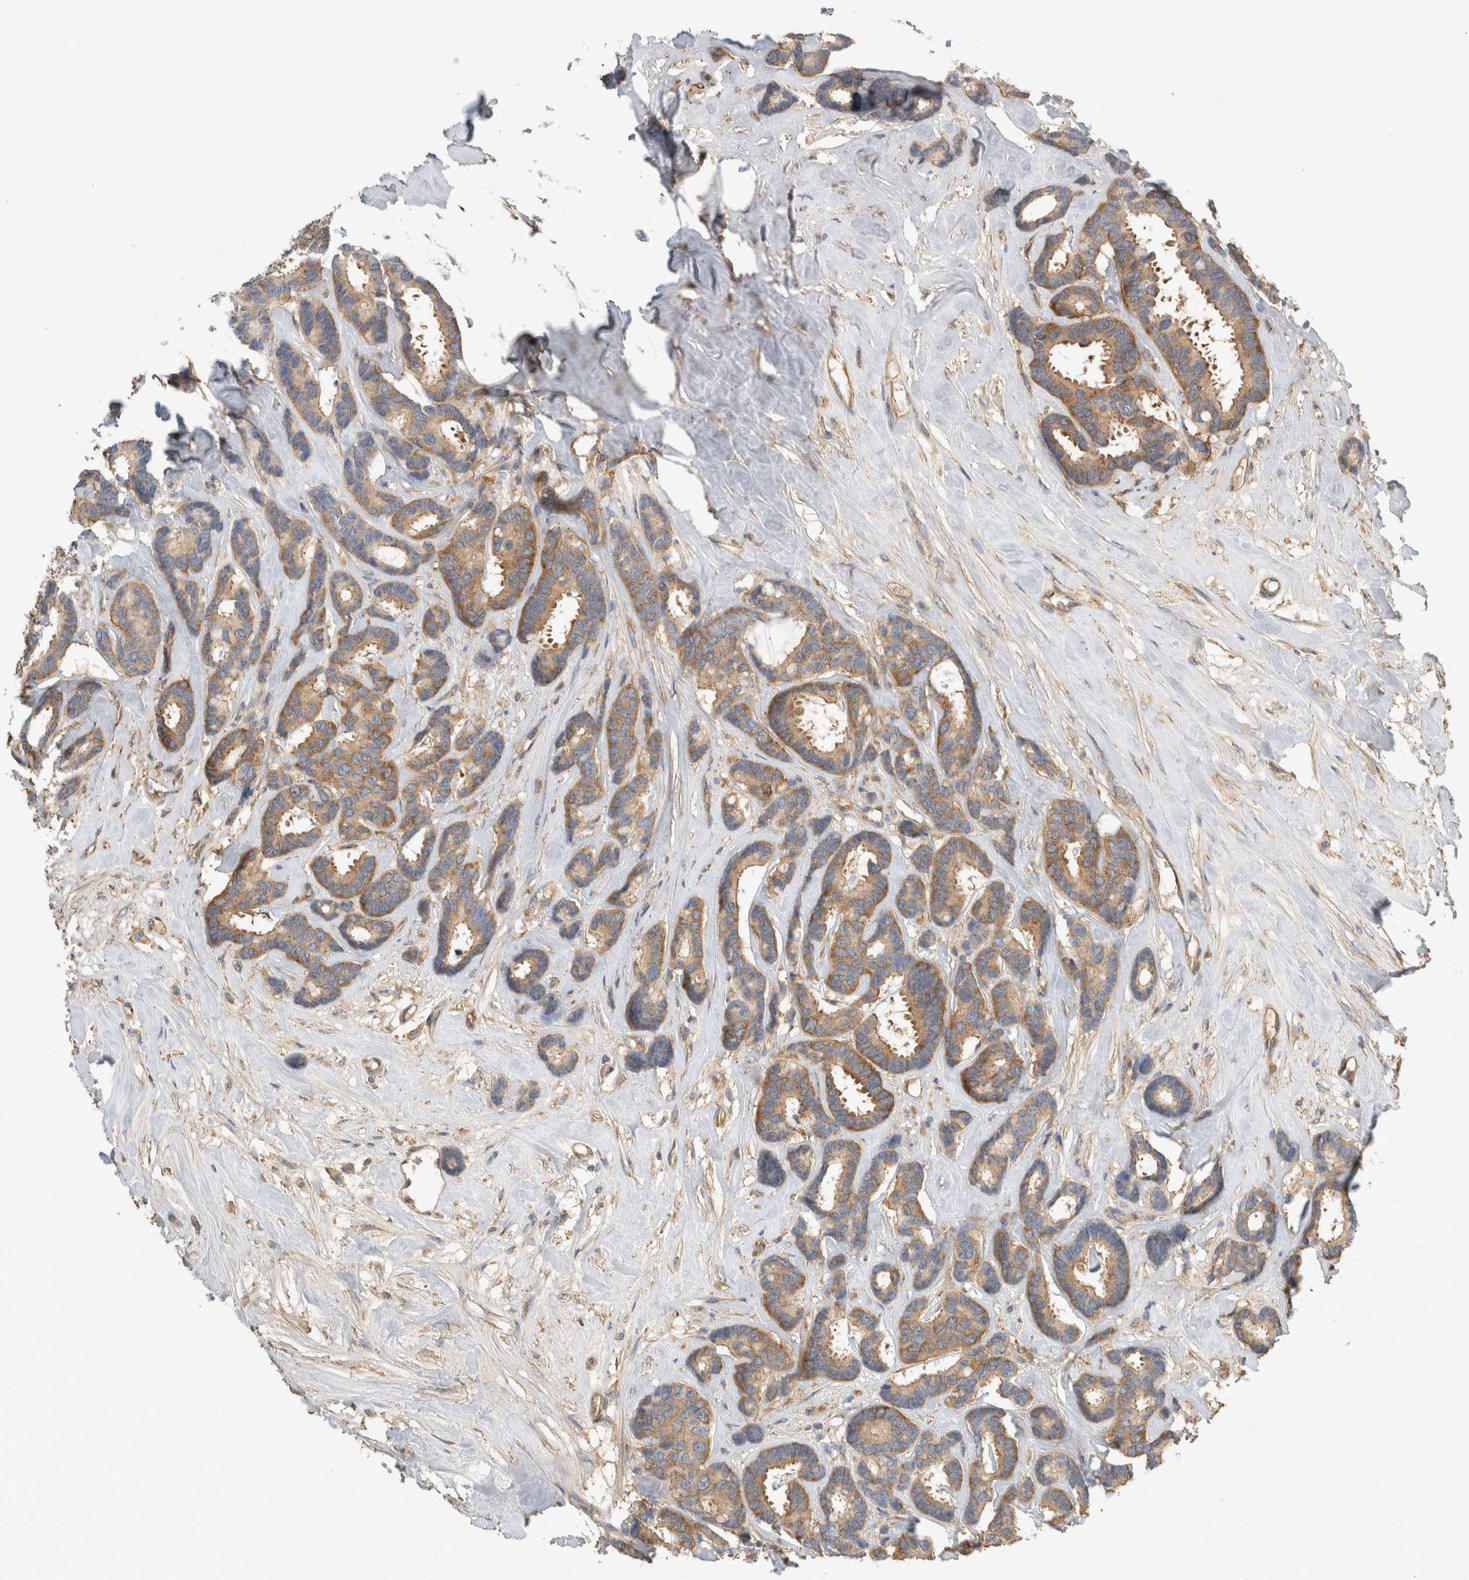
{"staining": {"intensity": "moderate", "quantity": ">75%", "location": "cytoplasmic/membranous"}, "tissue": "breast cancer", "cell_type": "Tumor cells", "image_type": "cancer", "snomed": [{"axis": "morphology", "description": "Duct carcinoma"}, {"axis": "topography", "description": "Breast"}], "caption": "The immunohistochemical stain labels moderate cytoplasmic/membranous expression in tumor cells of breast cancer tissue.", "gene": "EIF4G3", "patient": {"sex": "female", "age": 87}}